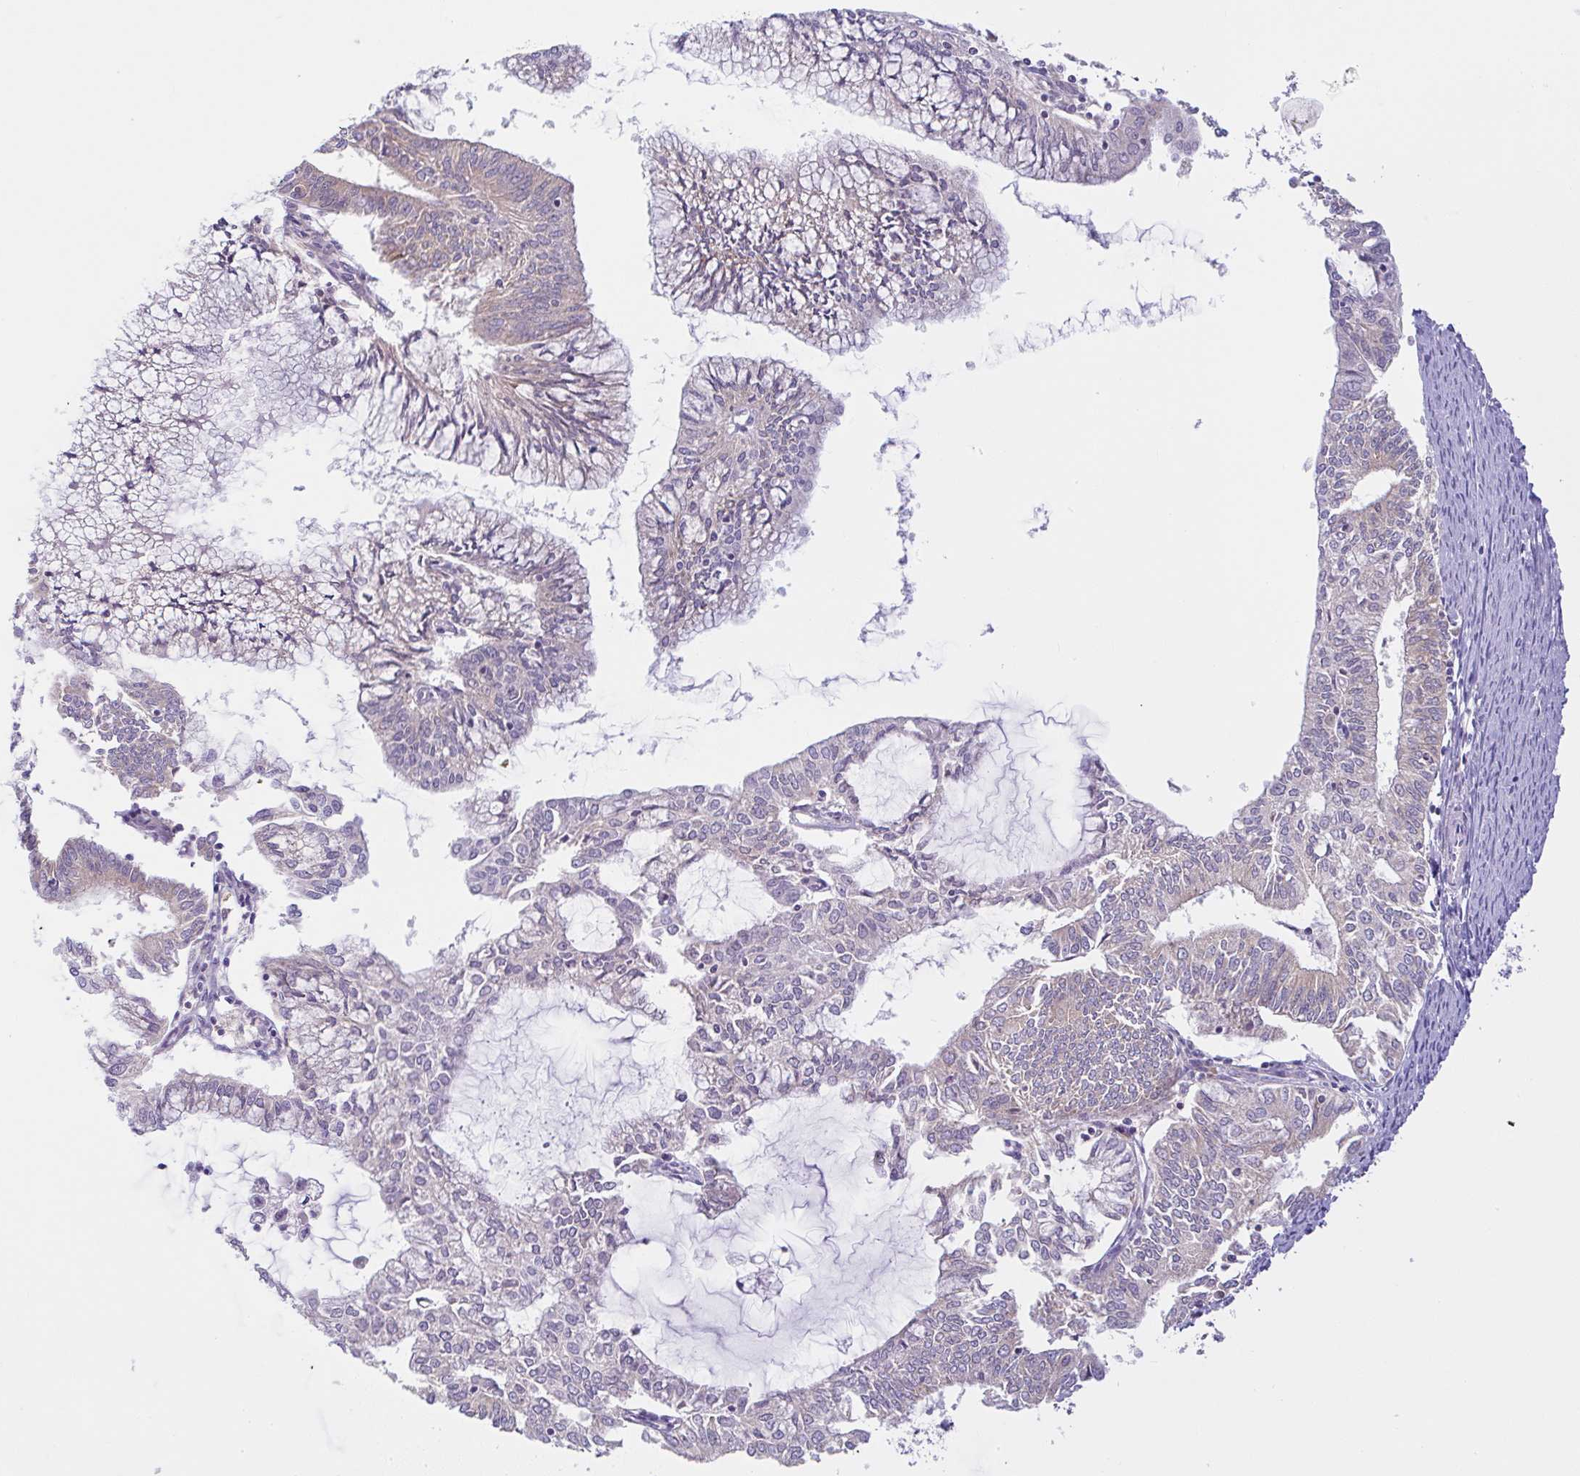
{"staining": {"intensity": "negative", "quantity": "none", "location": "none"}, "tissue": "endometrial cancer", "cell_type": "Tumor cells", "image_type": "cancer", "snomed": [{"axis": "morphology", "description": "Adenocarcinoma, NOS"}, {"axis": "topography", "description": "Endometrium"}], "caption": "Immunohistochemistry micrograph of neoplastic tissue: human endometrial cancer stained with DAB exhibits no significant protein staining in tumor cells.", "gene": "DERL2", "patient": {"sex": "female", "age": 61}}